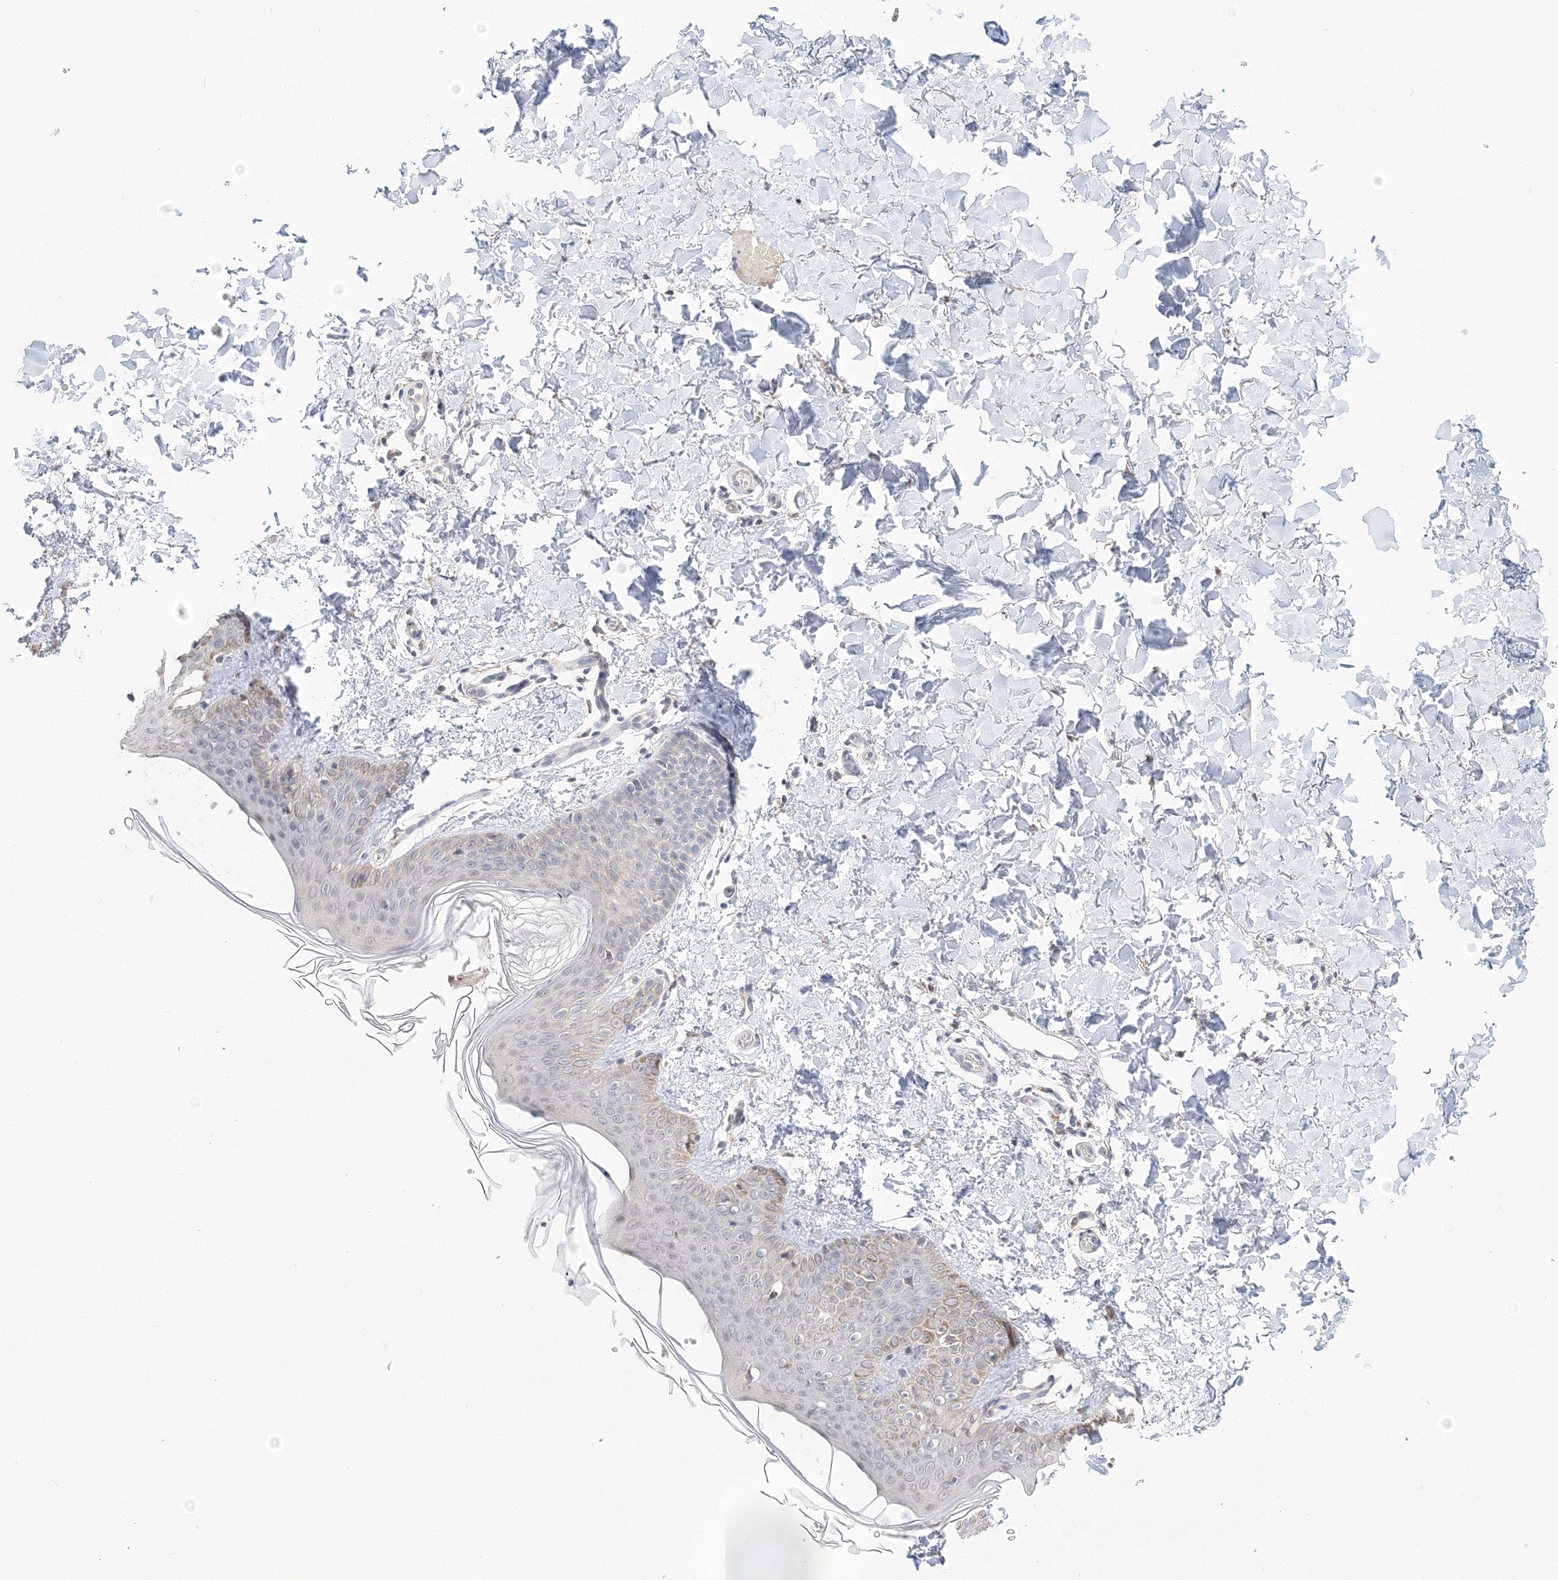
{"staining": {"intensity": "negative", "quantity": "none", "location": "none"}, "tissue": "skin", "cell_type": "Fibroblasts", "image_type": "normal", "snomed": [{"axis": "morphology", "description": "Normal tissue, NOS"}, {"axis": "topography", "description": "Skin"}], "caption": "A high-resolution micrograph shows immunohistochemistry staining of benign skin, which demonstrates no significant expression in fibroblasts.", "gene": "DHRS12", "patient": {"sex": "male", "age": 36}}